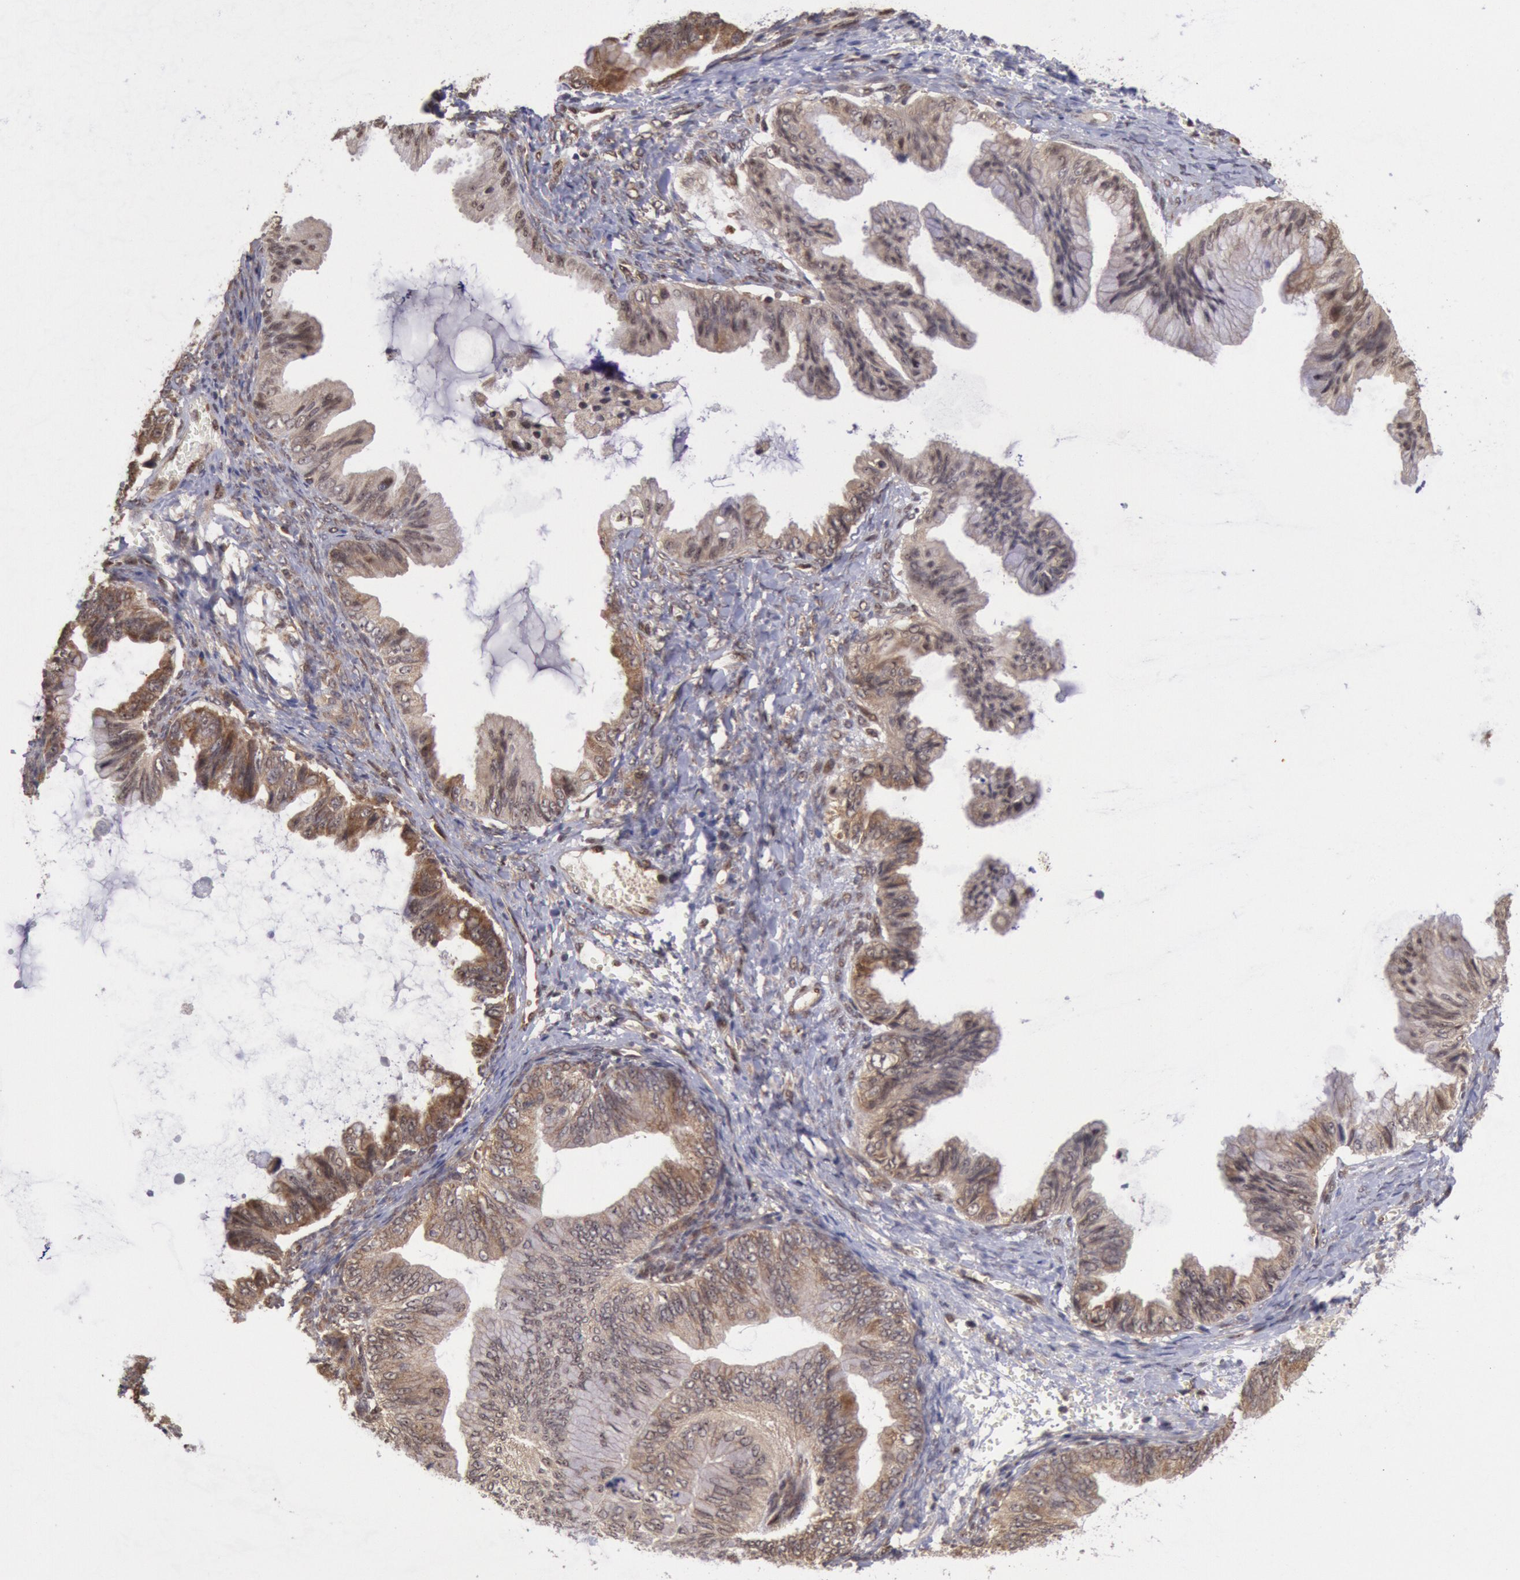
{"staining": {"intensity": "weak", "quantity": "25%-75%", "location": "cytoplasmic/membranous"}, "tissue": "ovarian cancer", "cell_type": "Tumor cells", "image_type": "cancer", "snomed": [{"axis": "morphology", "description": "Cystadenocarcinoma, mucinous, NOS"}, {"axis": "topography", "description": "Ovary"}], "caption": "Immunohistochemistry (IHC) image of neoplastic tissue: ovarian mucinous cystadenocarcinoma stained using IHC exhibits low levels of weak protein expression localized specifically in the cytoplasmic/membranous of tumor cells, appearing as a cytoplasmic/membranous brown color.", "gene": "STX17", "patient": {"sex": "female", "age": 36}}